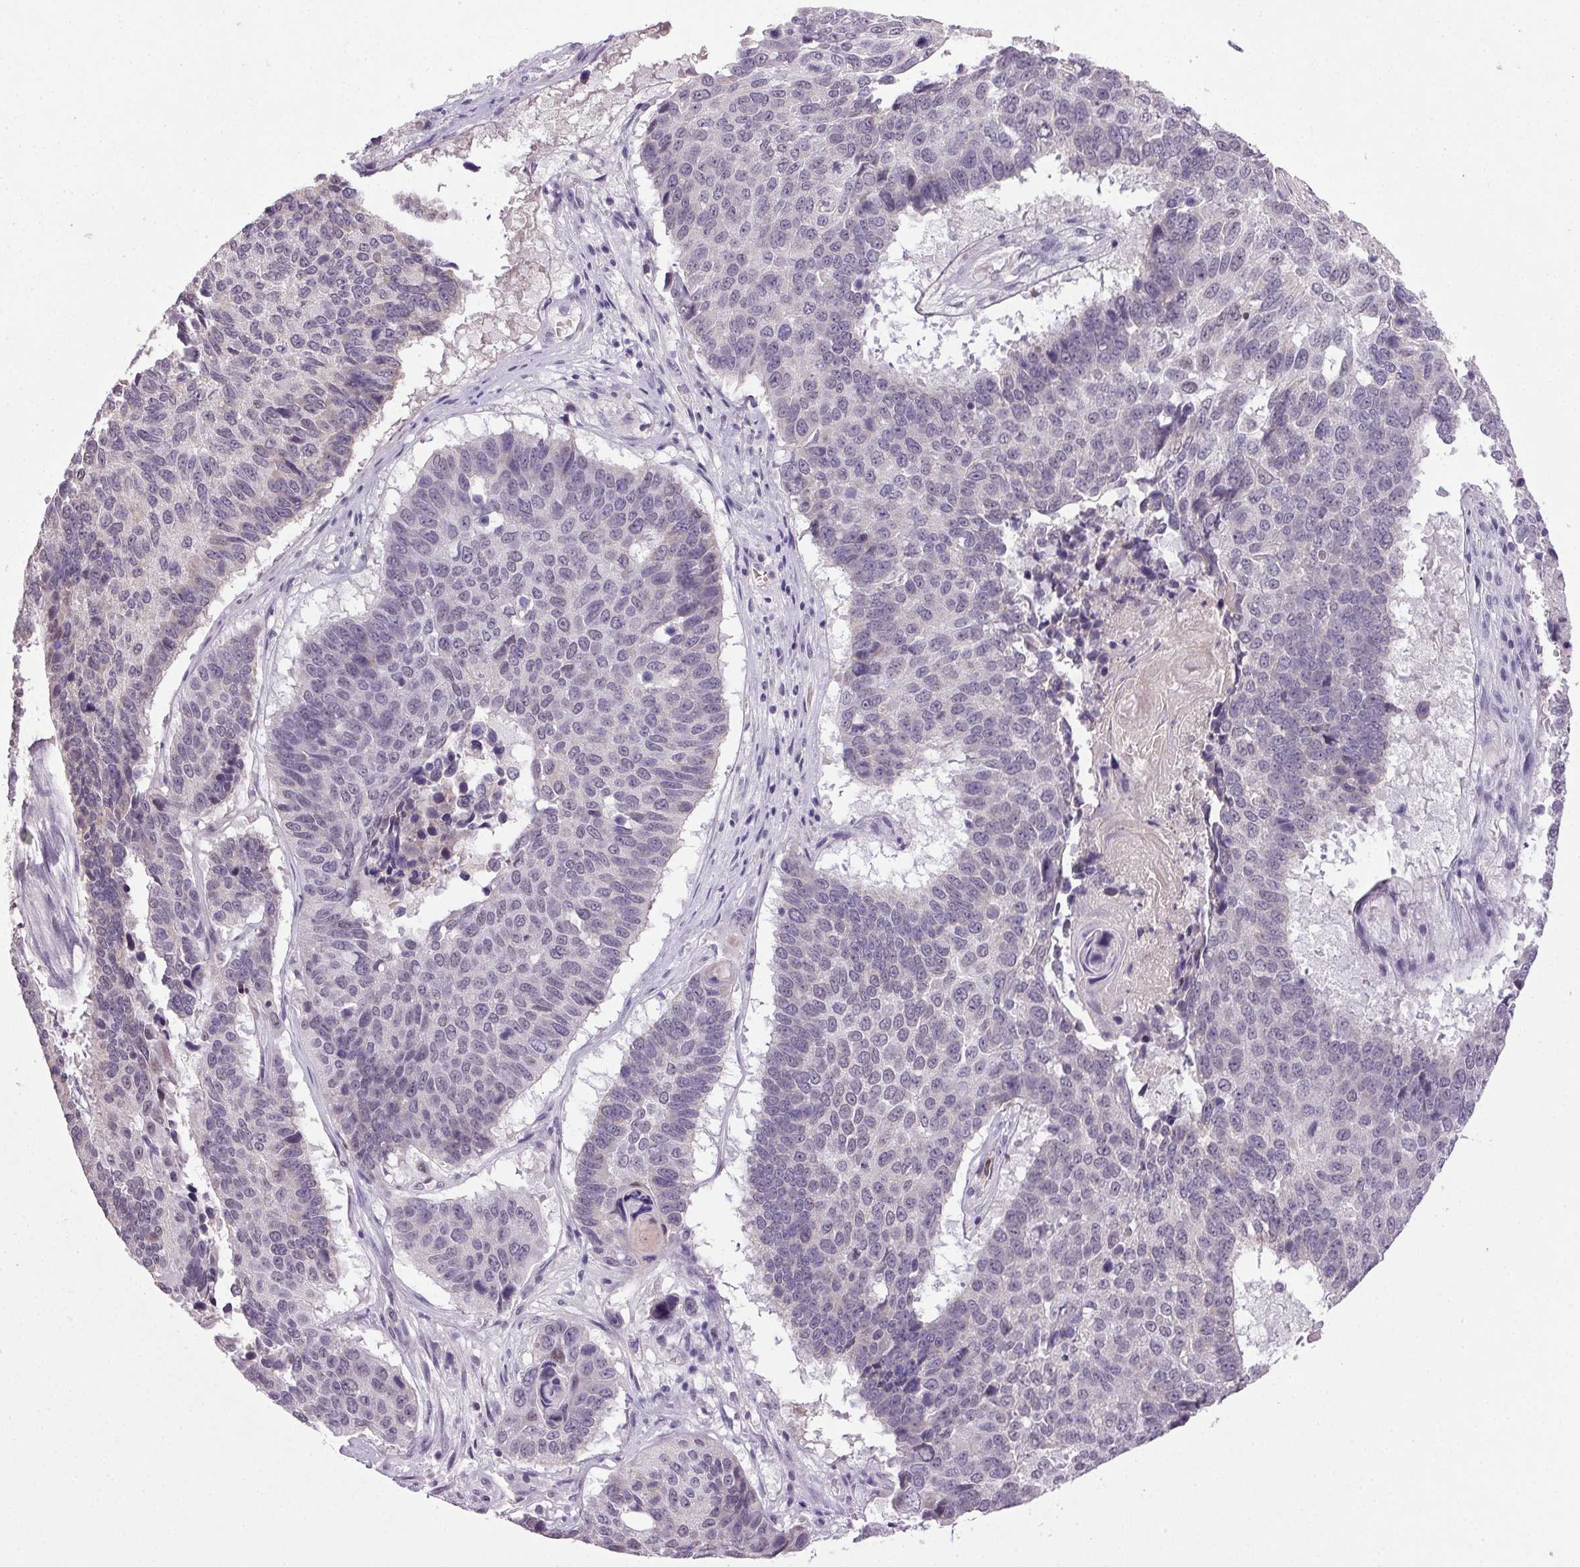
{"staining": {"intensity": "negative", "quantity": "none", "location": "none"}, "tissue": "lung cancer", "cell_type": "Tumor cells", "image_type": "cancer", "snomed": [{"axis": "morphology", "description": "Squamous cell carcinoma, NOS"}, {"axis": "topography", "description": "Lung"}], "caption": "DAB immunohistochemical staining of lung squamous cell carcinoma demonstrates no significant expression in tumor cells.", "gene": "TRDN", "patient": {"sex": "male", "age": 73}}